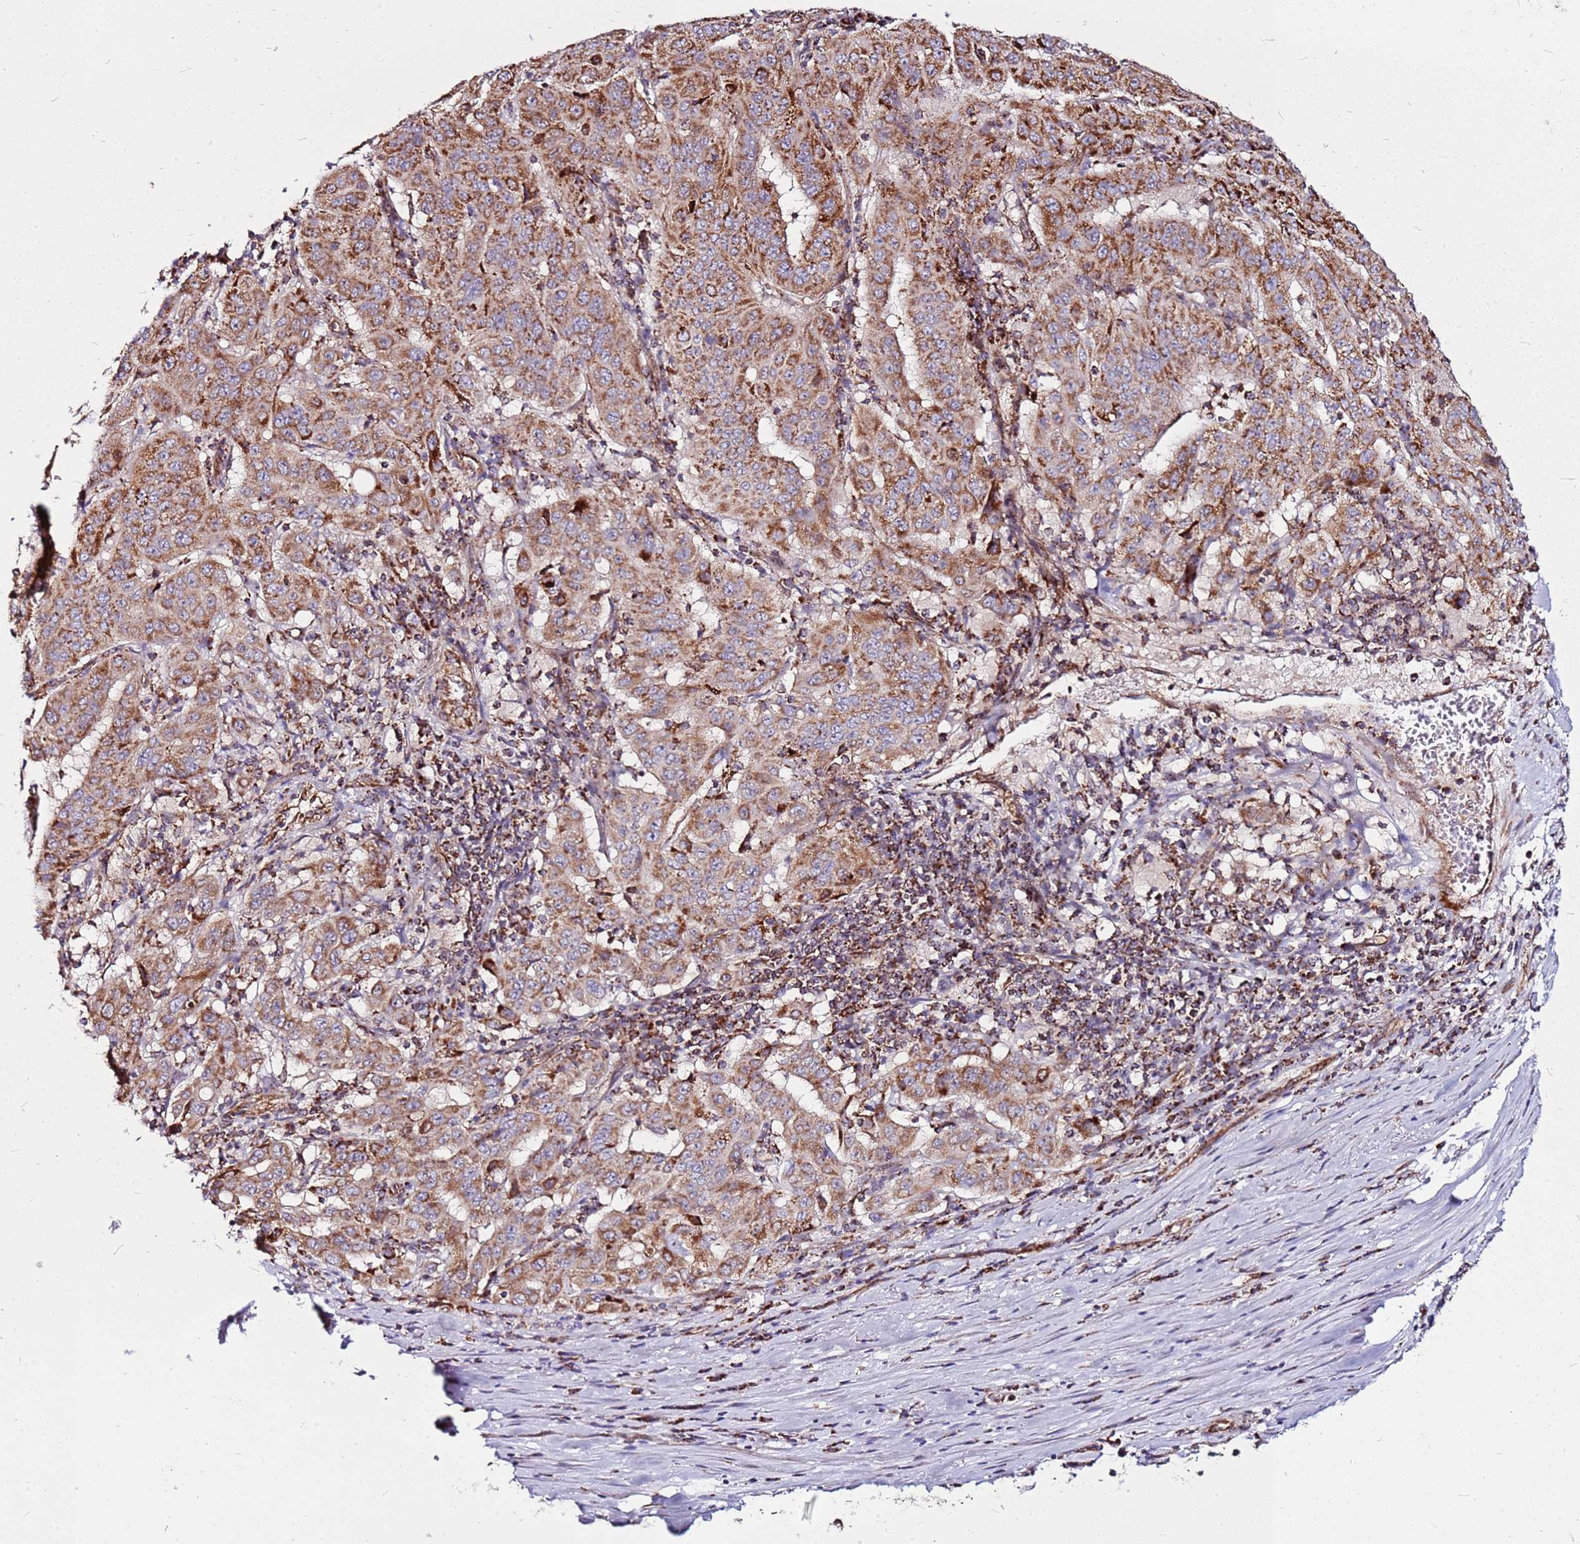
{"staining": {"intensity": "moderate", "quantity": ">75%", "location": "cytoplasmic/membranous"}, "tissue": "pancreatic cancer", "cell_type": "Tumor cells", "image_type": "cancer", "snomed": [{"axis": "morphology", "description": "Adenocarcinoma, NOS"}, {"axis": "topography", "description": "Pancreas"}], "caption": "Human pancreatic cancer (adenocarcinoma) stained with a protein marker reveals moderate staining in tumor cells.", "gene": "OR51T1", "patient": {"sex": "male", "age": 63}}